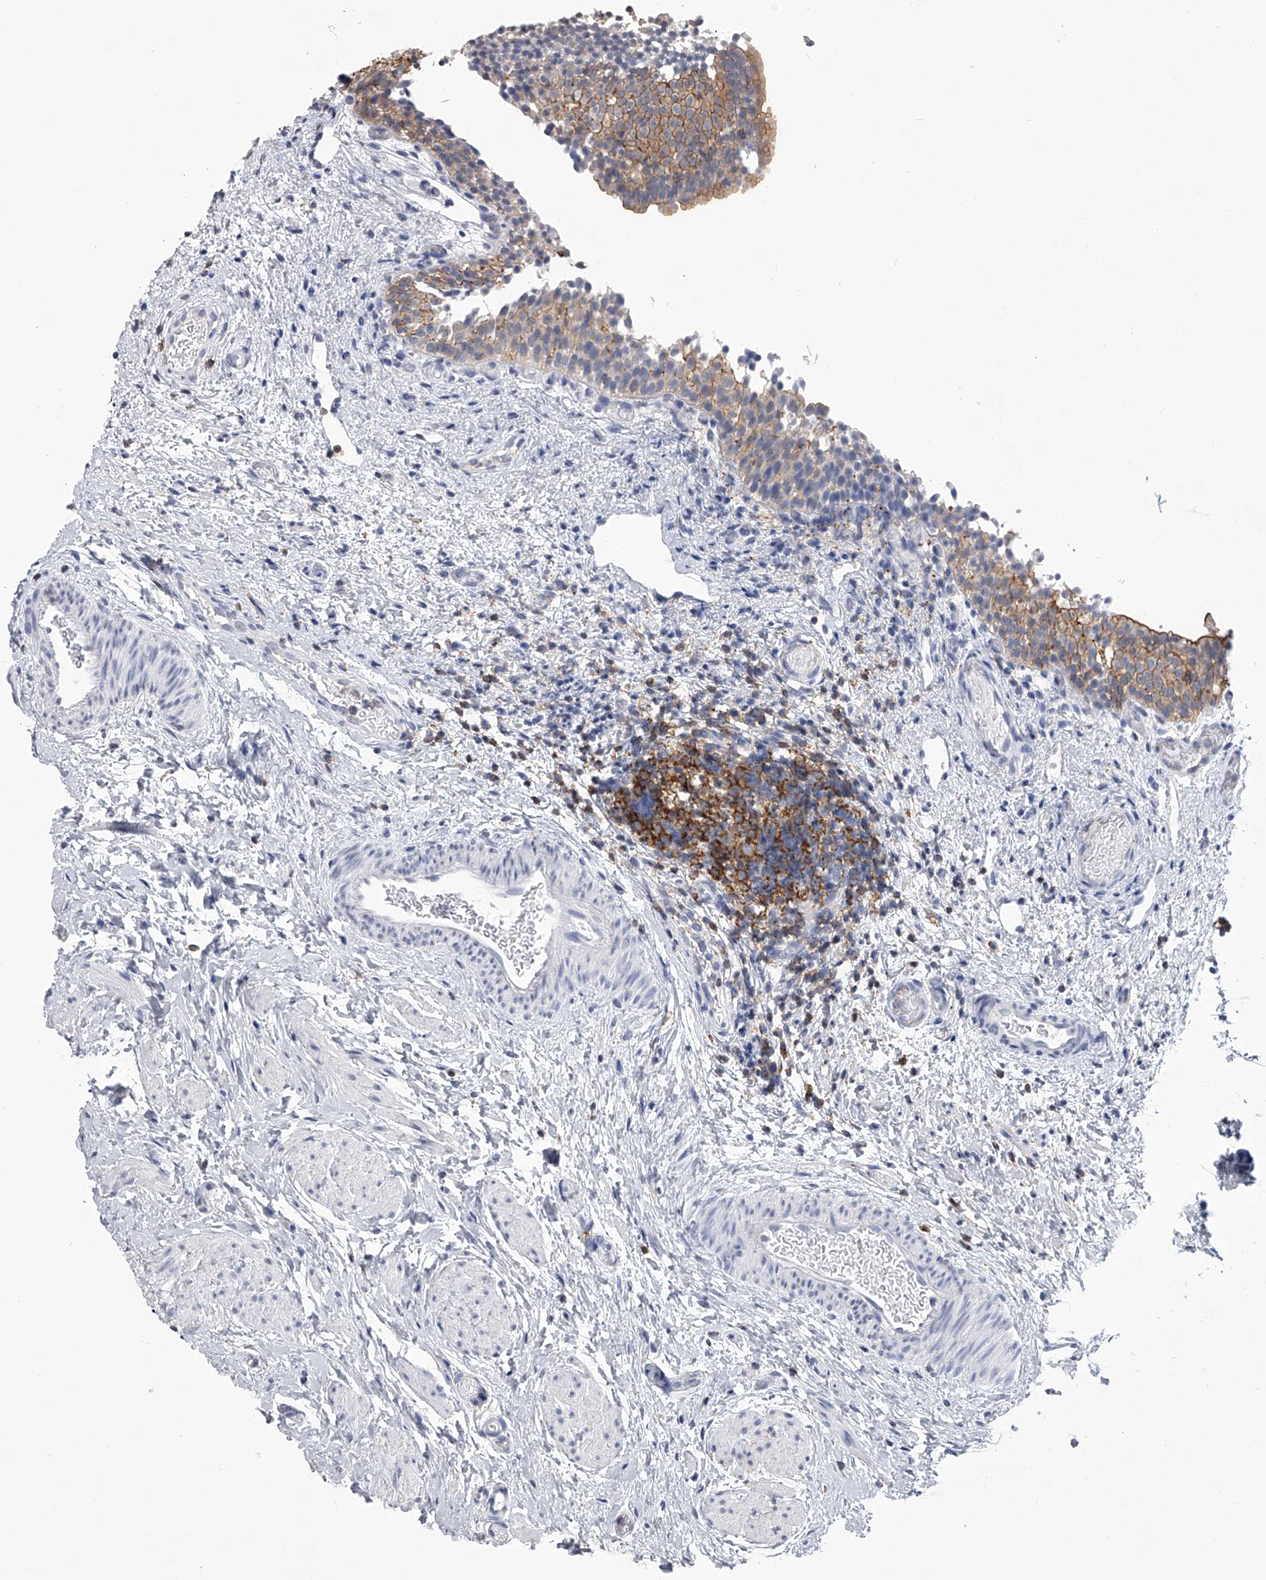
{"staining": {"intensity": "moderate", "quantity": ">75%", "location": "cytoplasmic/membranous"}, "tissue": "urinary bladder", "cell_type": "Urothelial cells", "image_type": "normal", "snomed": [{"axis": "morphology", "description": "Normal tissue, NOS"}, {"axis": "topography", "description": "Urinary bladder"}], "caption": "Protein expression analysis of benign urinary bladder demonstrates moderate cytoplasmic/membranous expression in about >75% of urothelial cells.", "gene": "TASP1", "patient": {"sex": "male", "age": 1}}